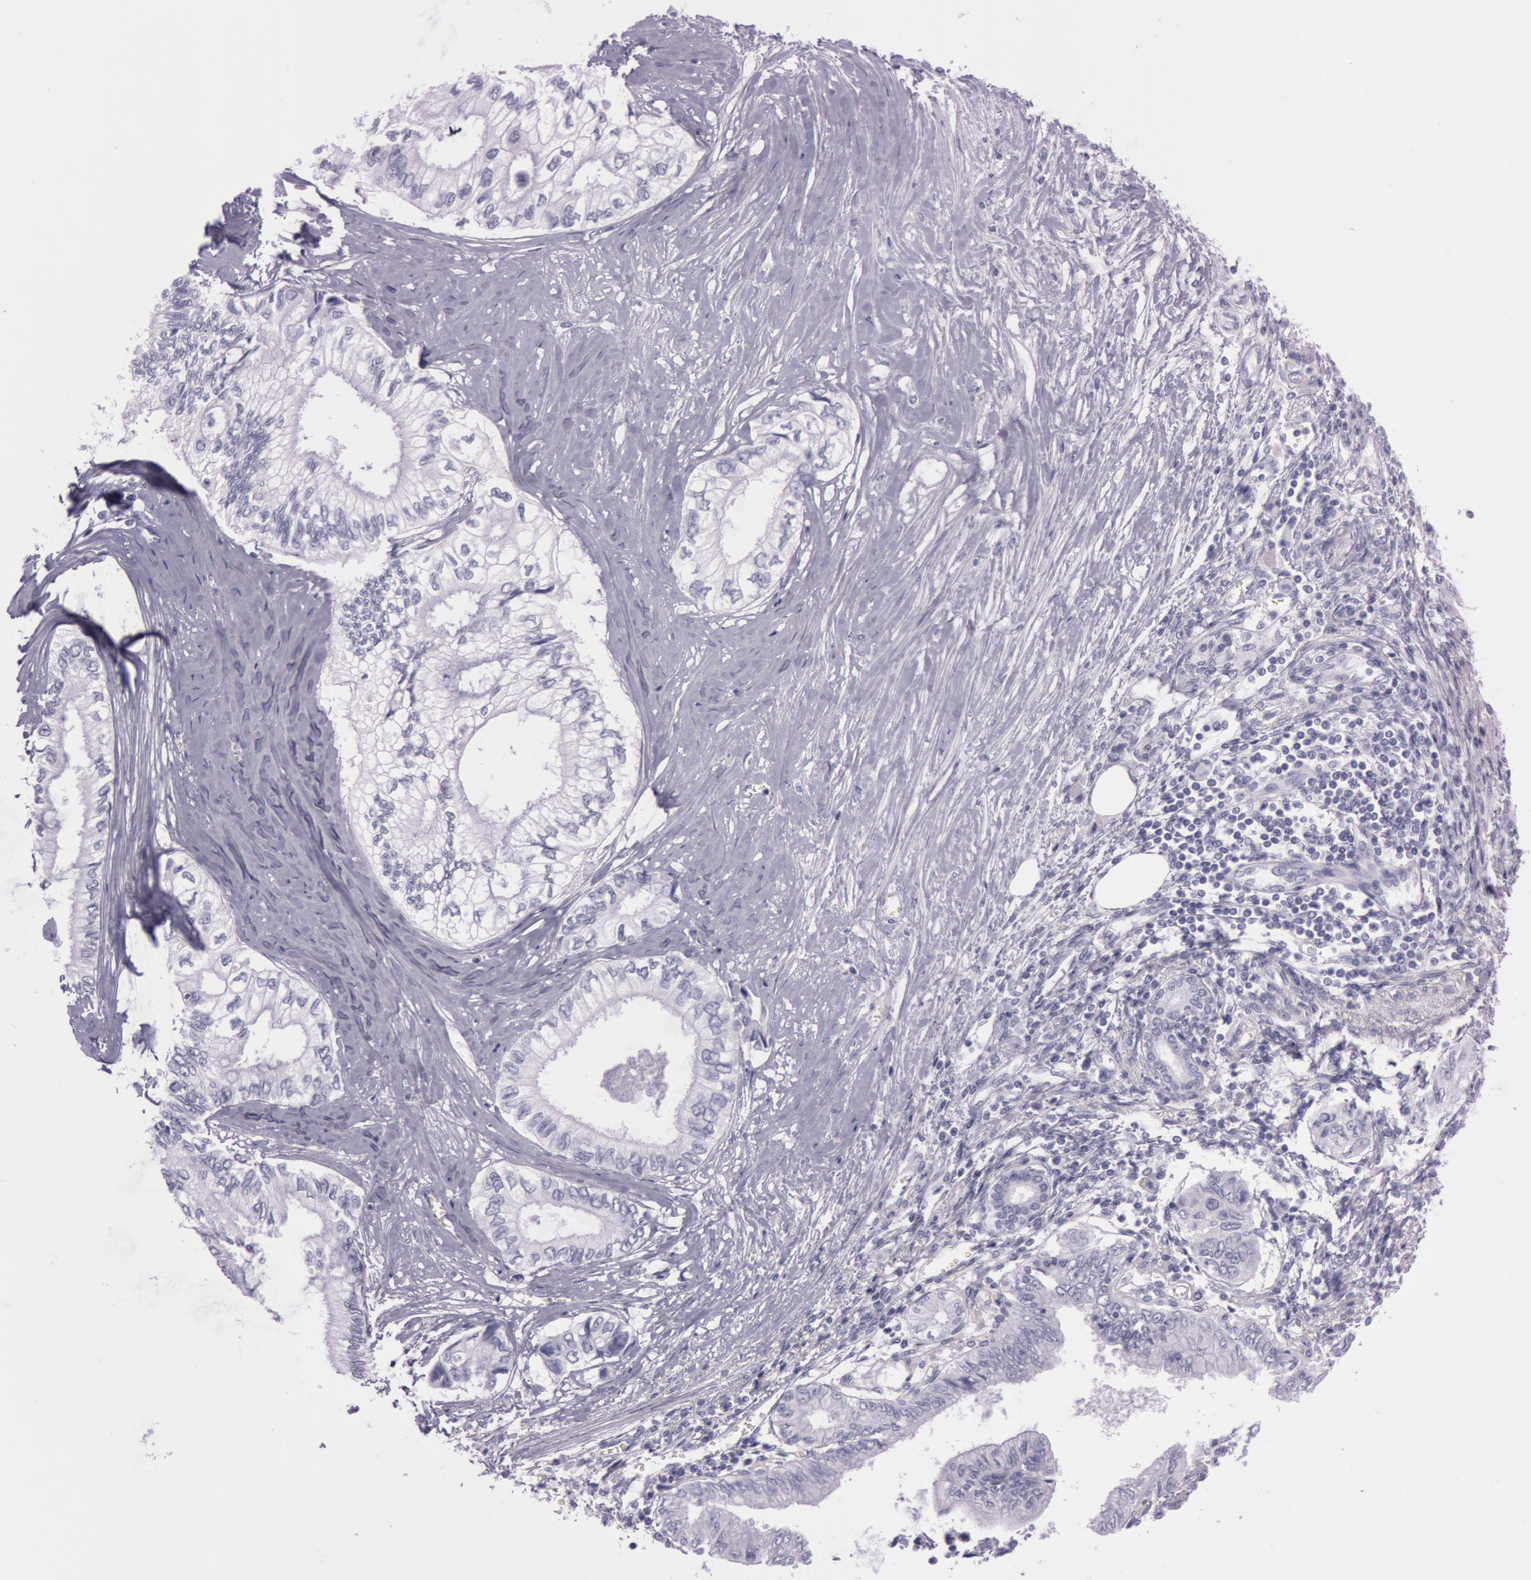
{"staining": {"intensity": "negative", "quantity": "none", "location": "none"}, "tissue": "pancreatic cancer", "cell_type": "Tumor cells", "image_type": "cancer", "snomed": [{"axis": "morphology", "description": "Adenocarcinoma, NOS"}, {"axis": "topography", "description": "Pancreas"}], "caption": "DAB immunohistochemical staining of pancreatic adenocarcinoma demonstrates no significant staining in tumor cells.", "gene": "S100A7", "patient": {"sex": "female", "age": 66}}